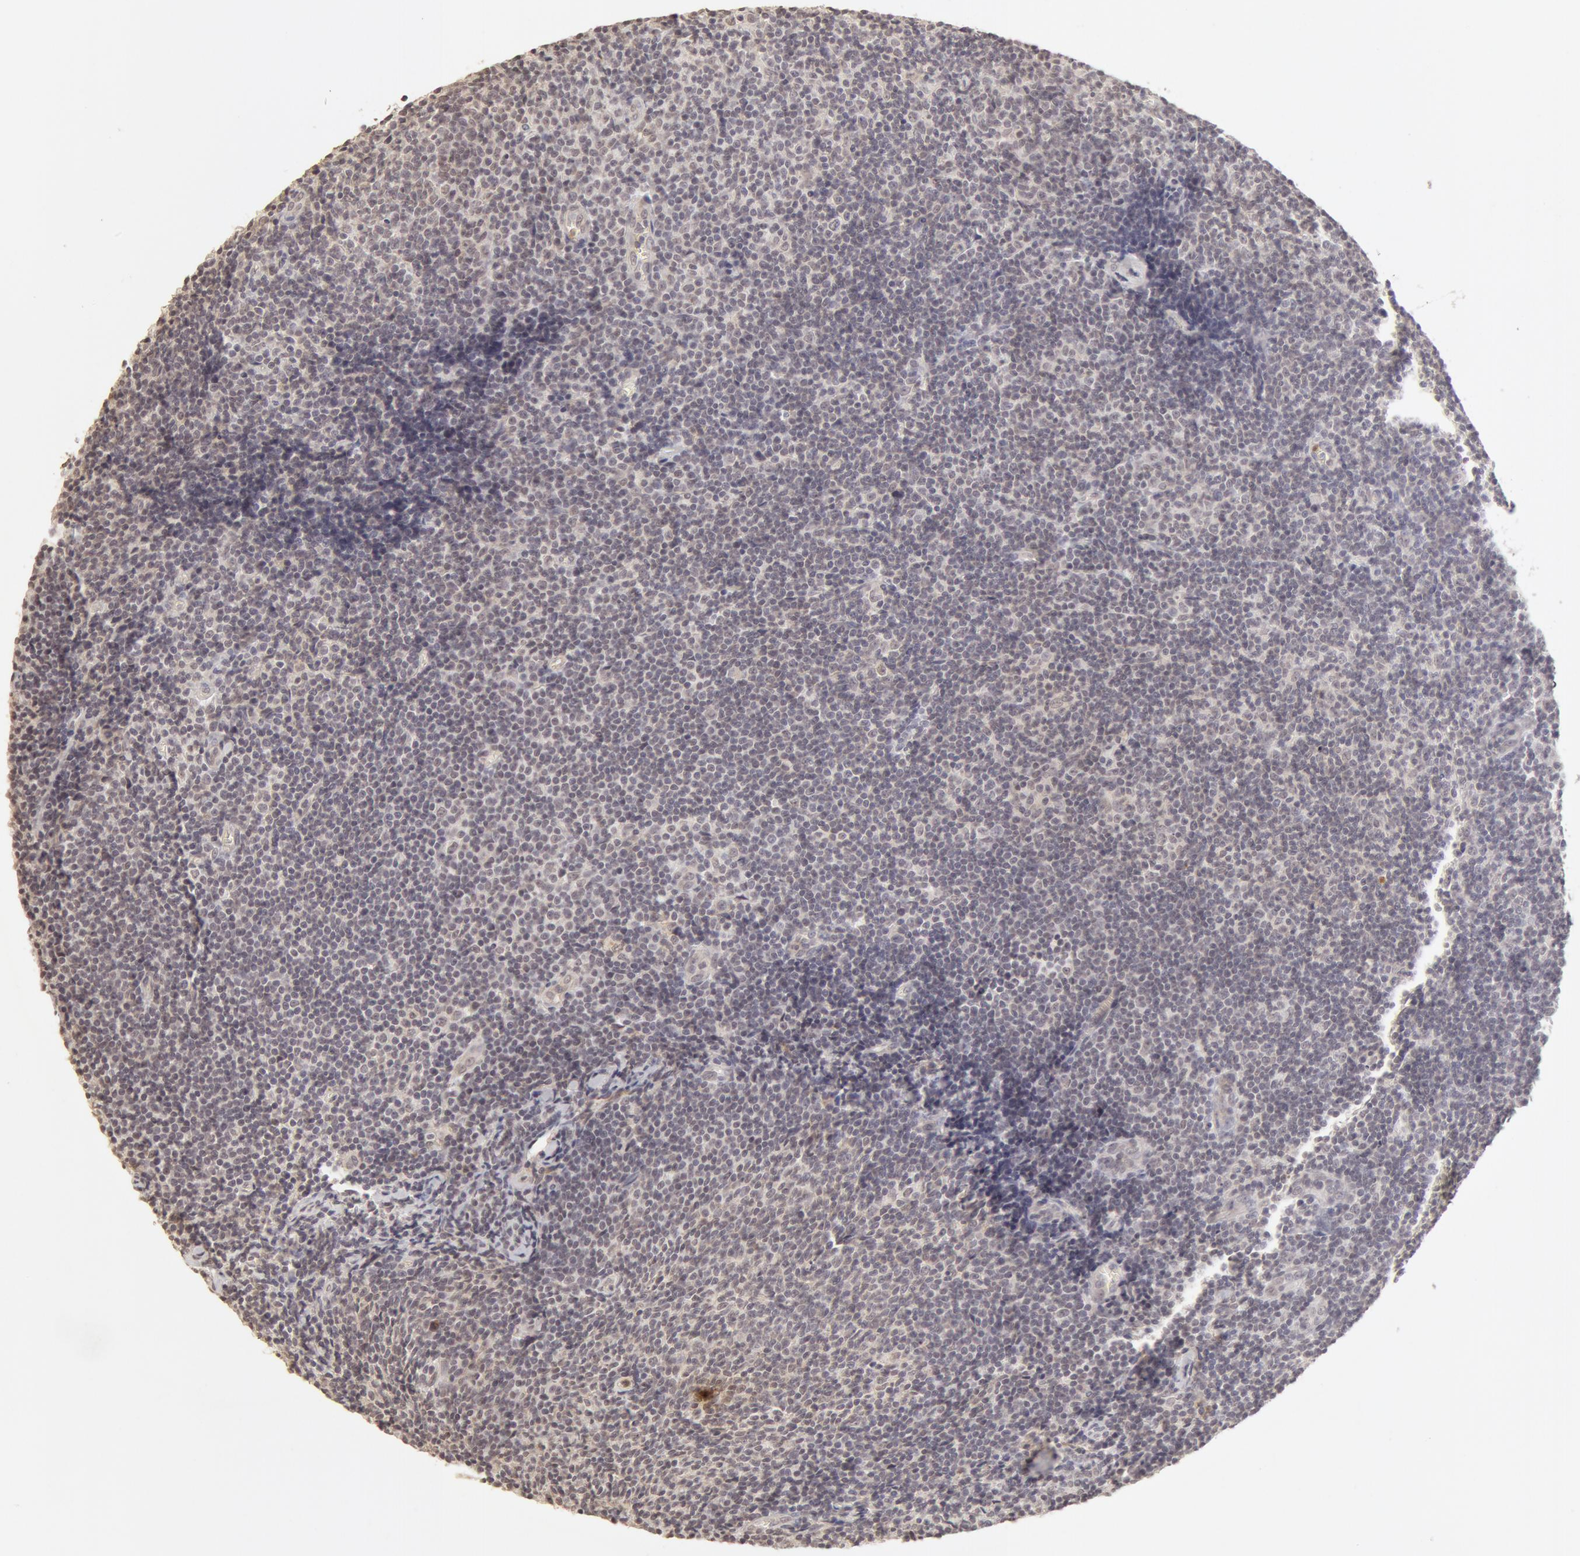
{"staining": {"intensity": "negative", "quantity": "none", "location": "none"}, "tissue": "lymphoma", "cell_type": "Tumor cells", "image_type": "cancer", "snomed": [{"axis": "morphology", "description": "Malignant lymphoma, non-Hodgkin's type, Low grade"}, {"axis": "topography", "description": "Lymph node"}], "caption": "DAB immunohistochemical staining of lymphoma displays no significant positivity in tumor cells. (DAB IHC with hematoxylin counter stain).", "gene": "ADAM10", "patient": {"sex": "male", "age": 49}}